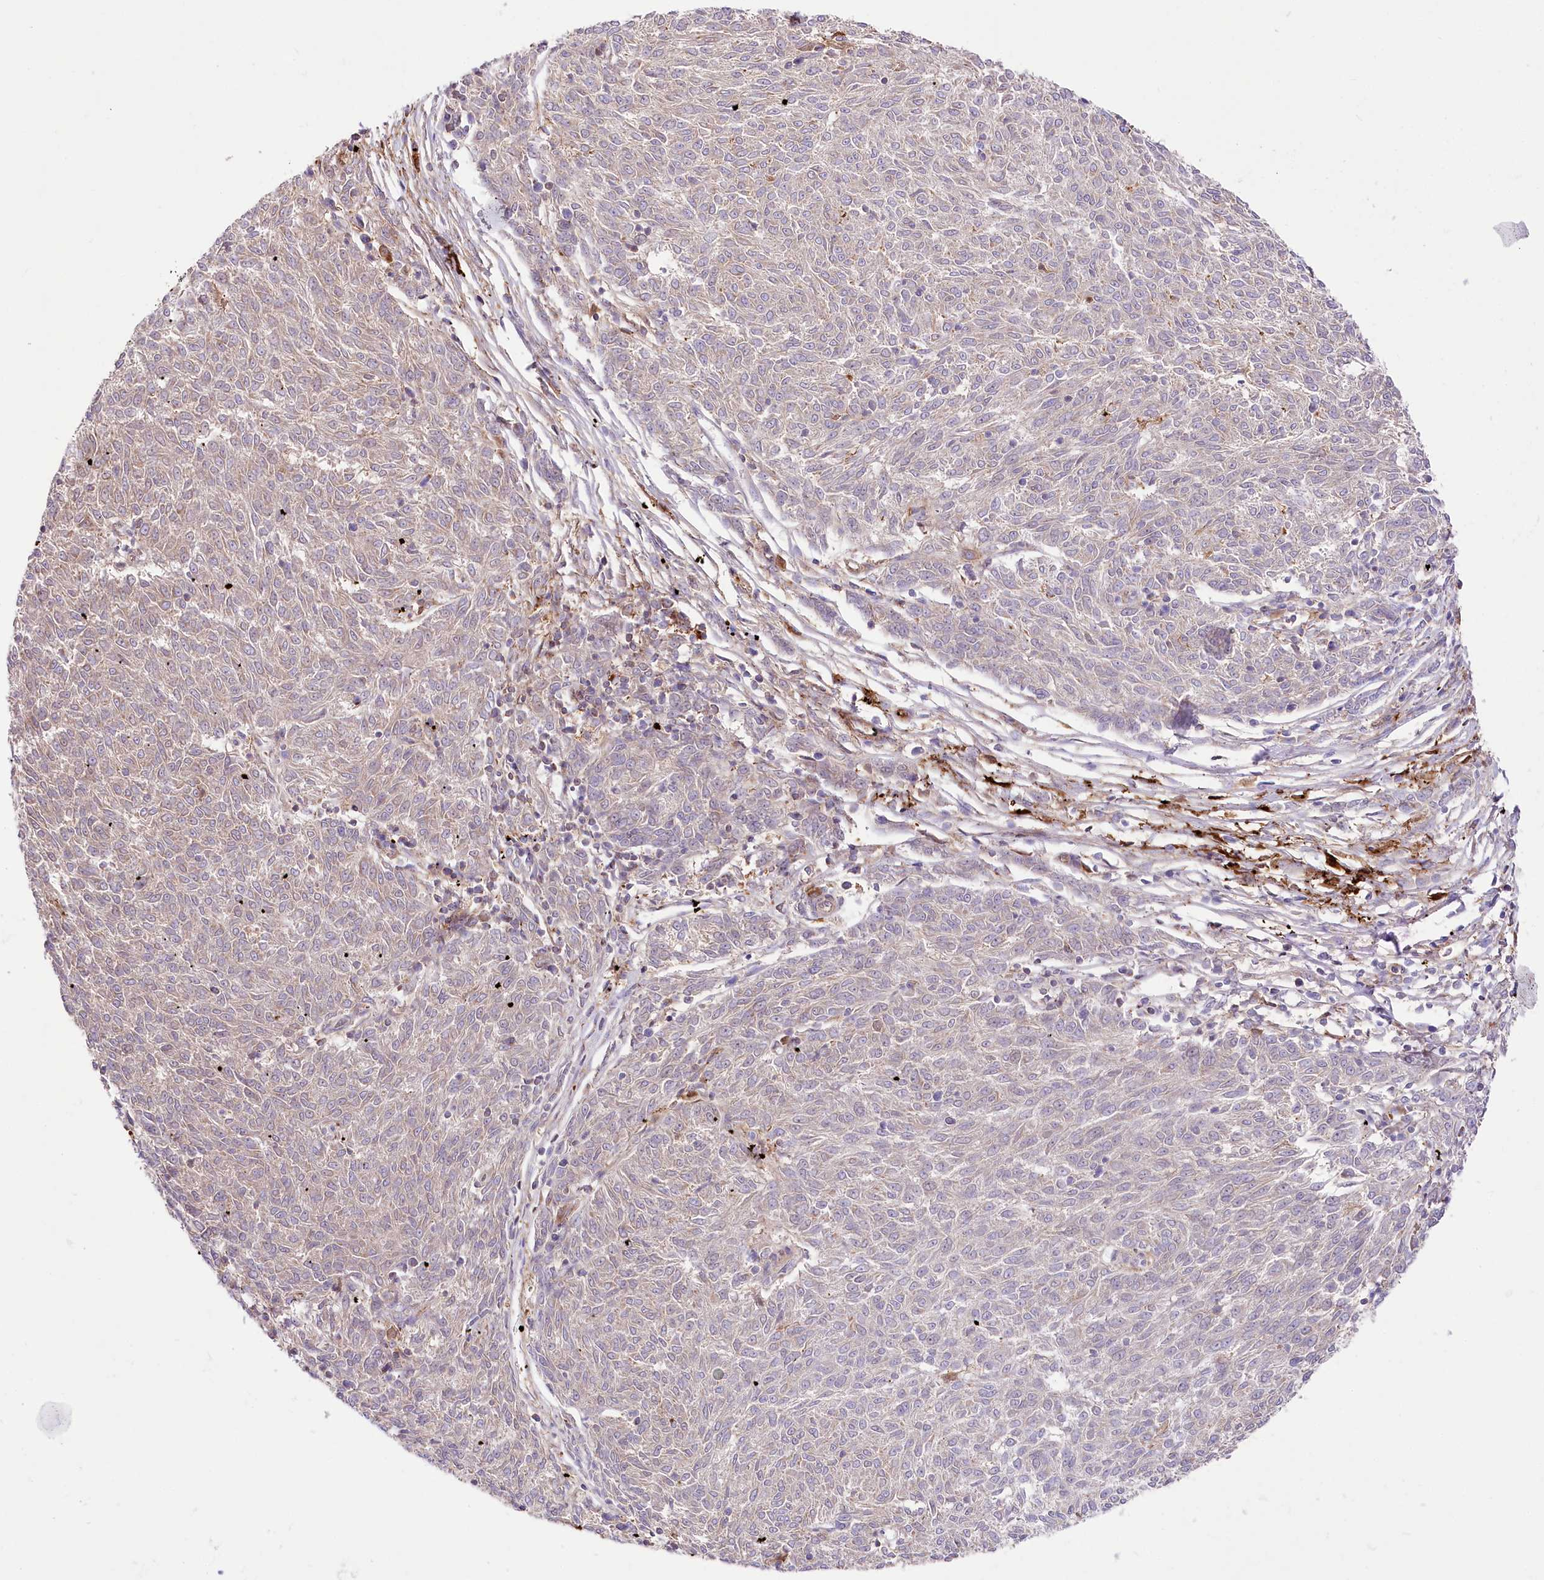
{"staining": {"intensity": "weak", "quantity": "<25%", "location": "cytoplasmic/membranous"}, "tissue": "melanoma", "cell_type": "Tumor cells", "image_type": "cancer", "snomed": [{"axis": "morphology", "description": "Malignant melanoma, NOS"}, {"axis": "topography", "description": "Skin"}], "caption": "Image shows no protein positivity in tumor cells of malignant melanoma tissue.", "gene": "DNAJC19", "patient": {"sex": "female", "age": 72}}